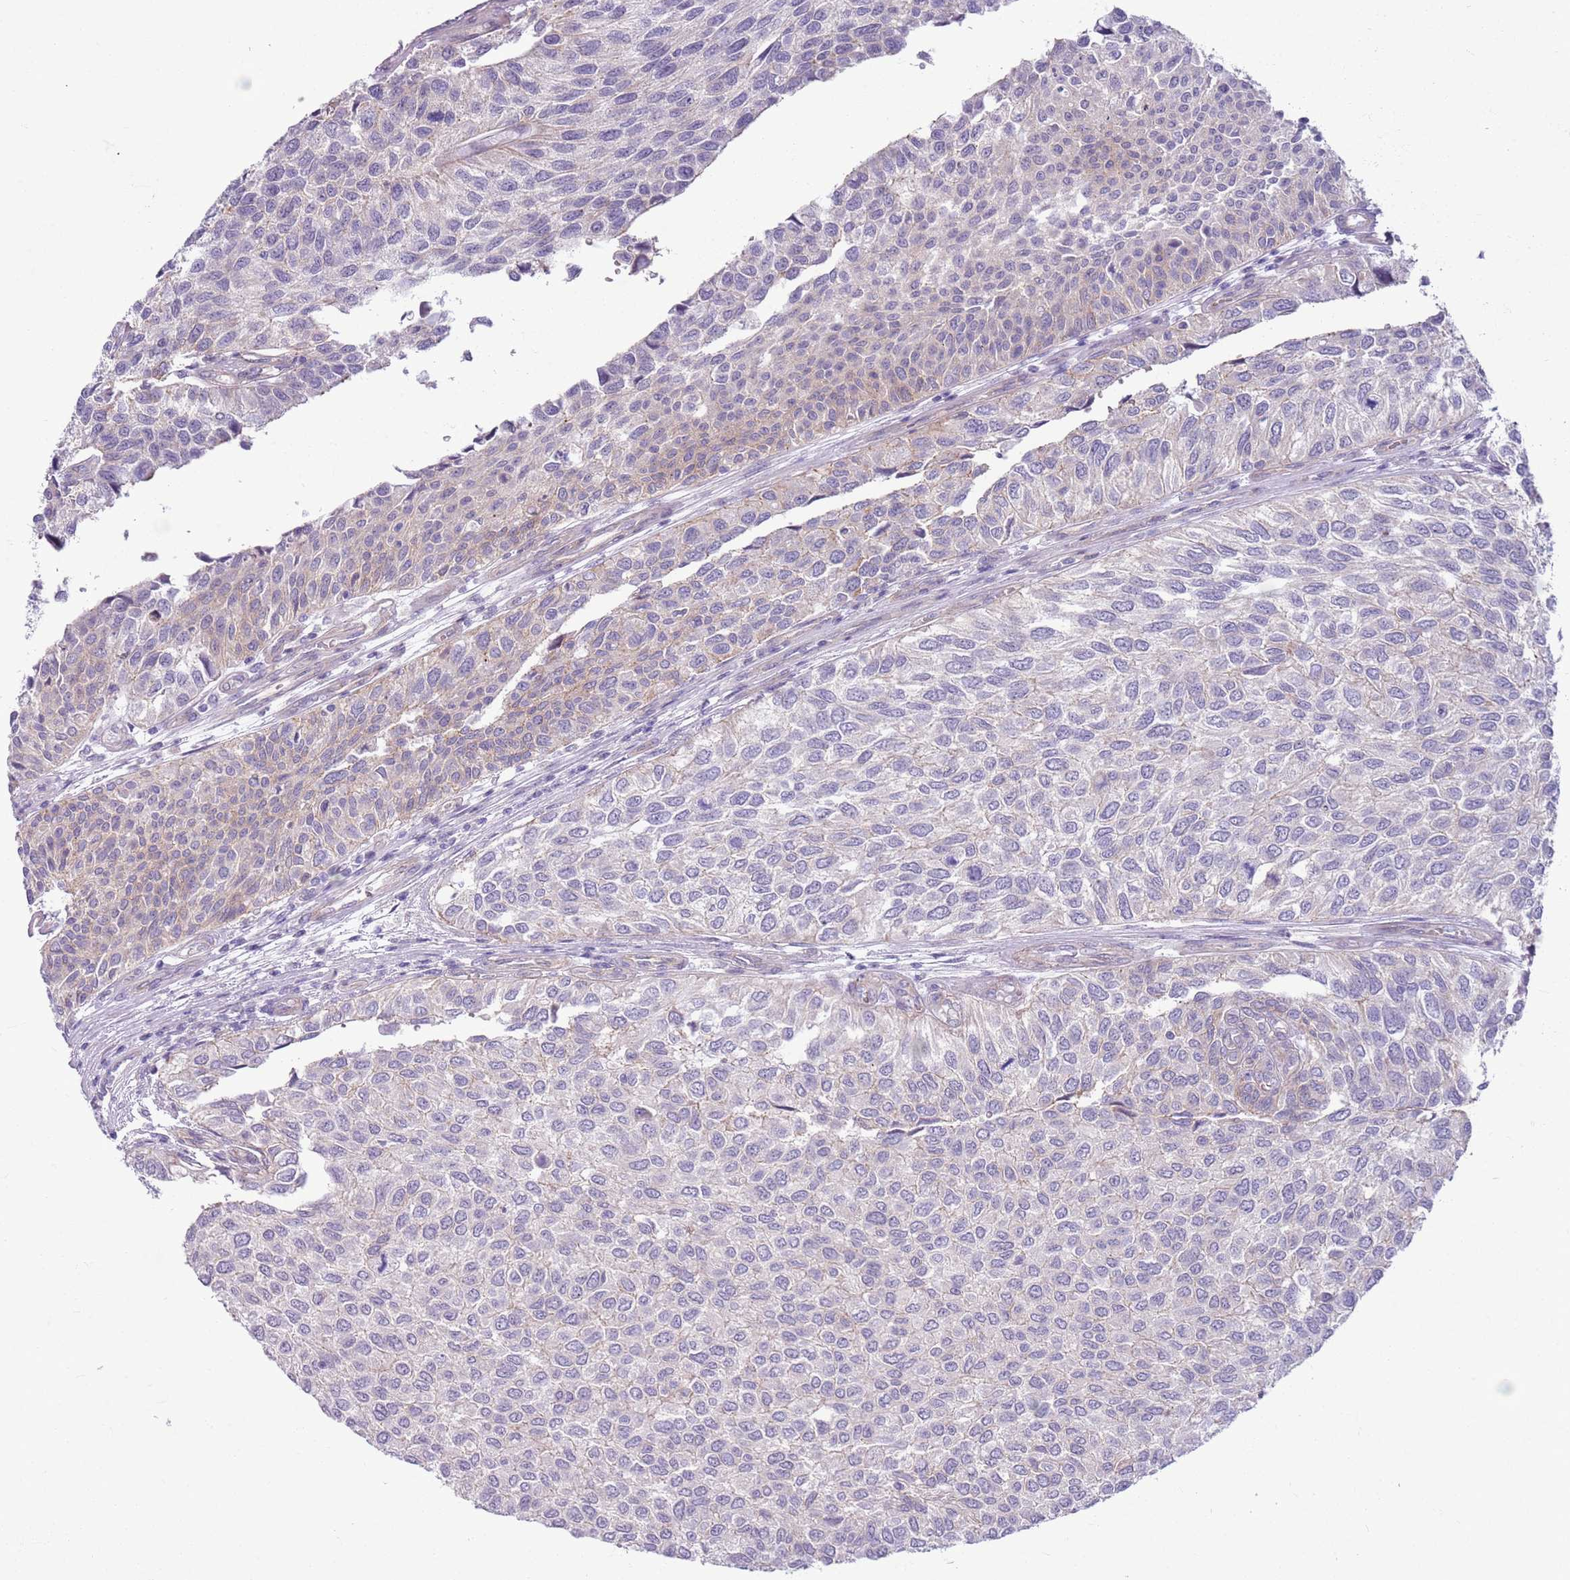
{"staining": {"intensity": "weak", "quantity": "<25%", "location": "cytoplasmic/membranous"}, "tissue": "urothelial cancer", "cell_type": "Tumor cells", "image_type": "cancer", "snomed": [{"axis": "morphology", "description": "Urothelial carcinoma, NOS"}, {"axis": "topography", "description": "Urinary bladder"}], "caption": "Human transitional cell carcinoma stained for a protein using immunohistochemistry displays no staining in tumor cells.", "gene": "PARP8", "patient": {"sex": "male", "age": 55}}